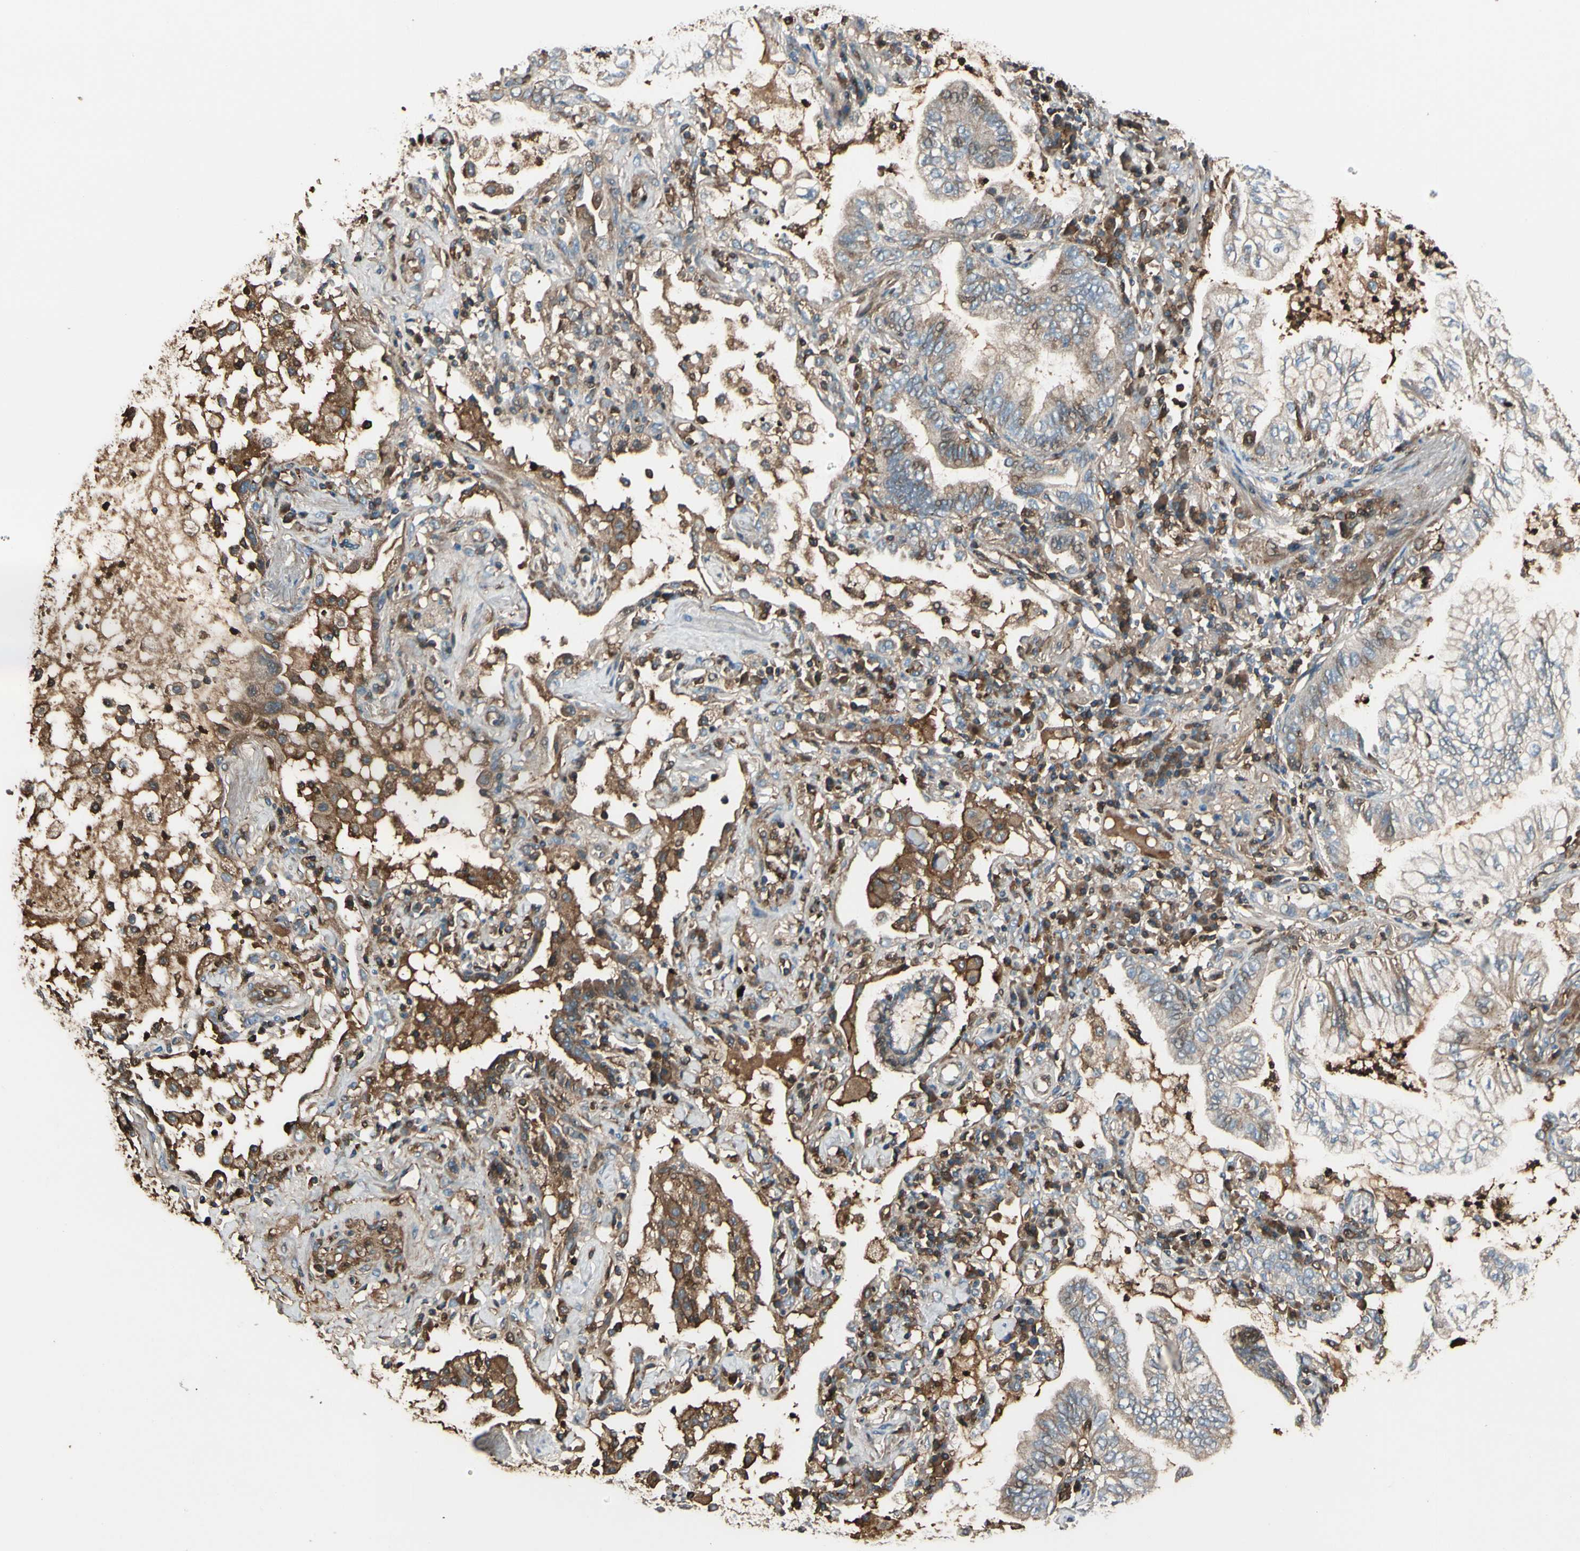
{"staining": {"intensity": "weak", "quantity": ">75%", "location": "cytoplasmic/membranous"}, "tissue": "lung cancer", "cell_type": "Tumor cells", "image_type": "cancer", "snomed": [{"axis": "morphology", "description": "Normal tissue, NOS"}, {"axis": "morphology", "description": "Adenocarcinoma, NOS"}, {"axis": "topography", "description": "Bronchus"}, {"axis": "topography", "description": "Lung"}], "caption": "Immunohistochemistry (IHC) image of lung cancer stained for a protein (brown), which reveals low levels of weak cytoplasmic/membranous positivity in approximately >75% of tumor cells.", "gene": "STX11", "patient": {"sex": "female", "age": 70}}